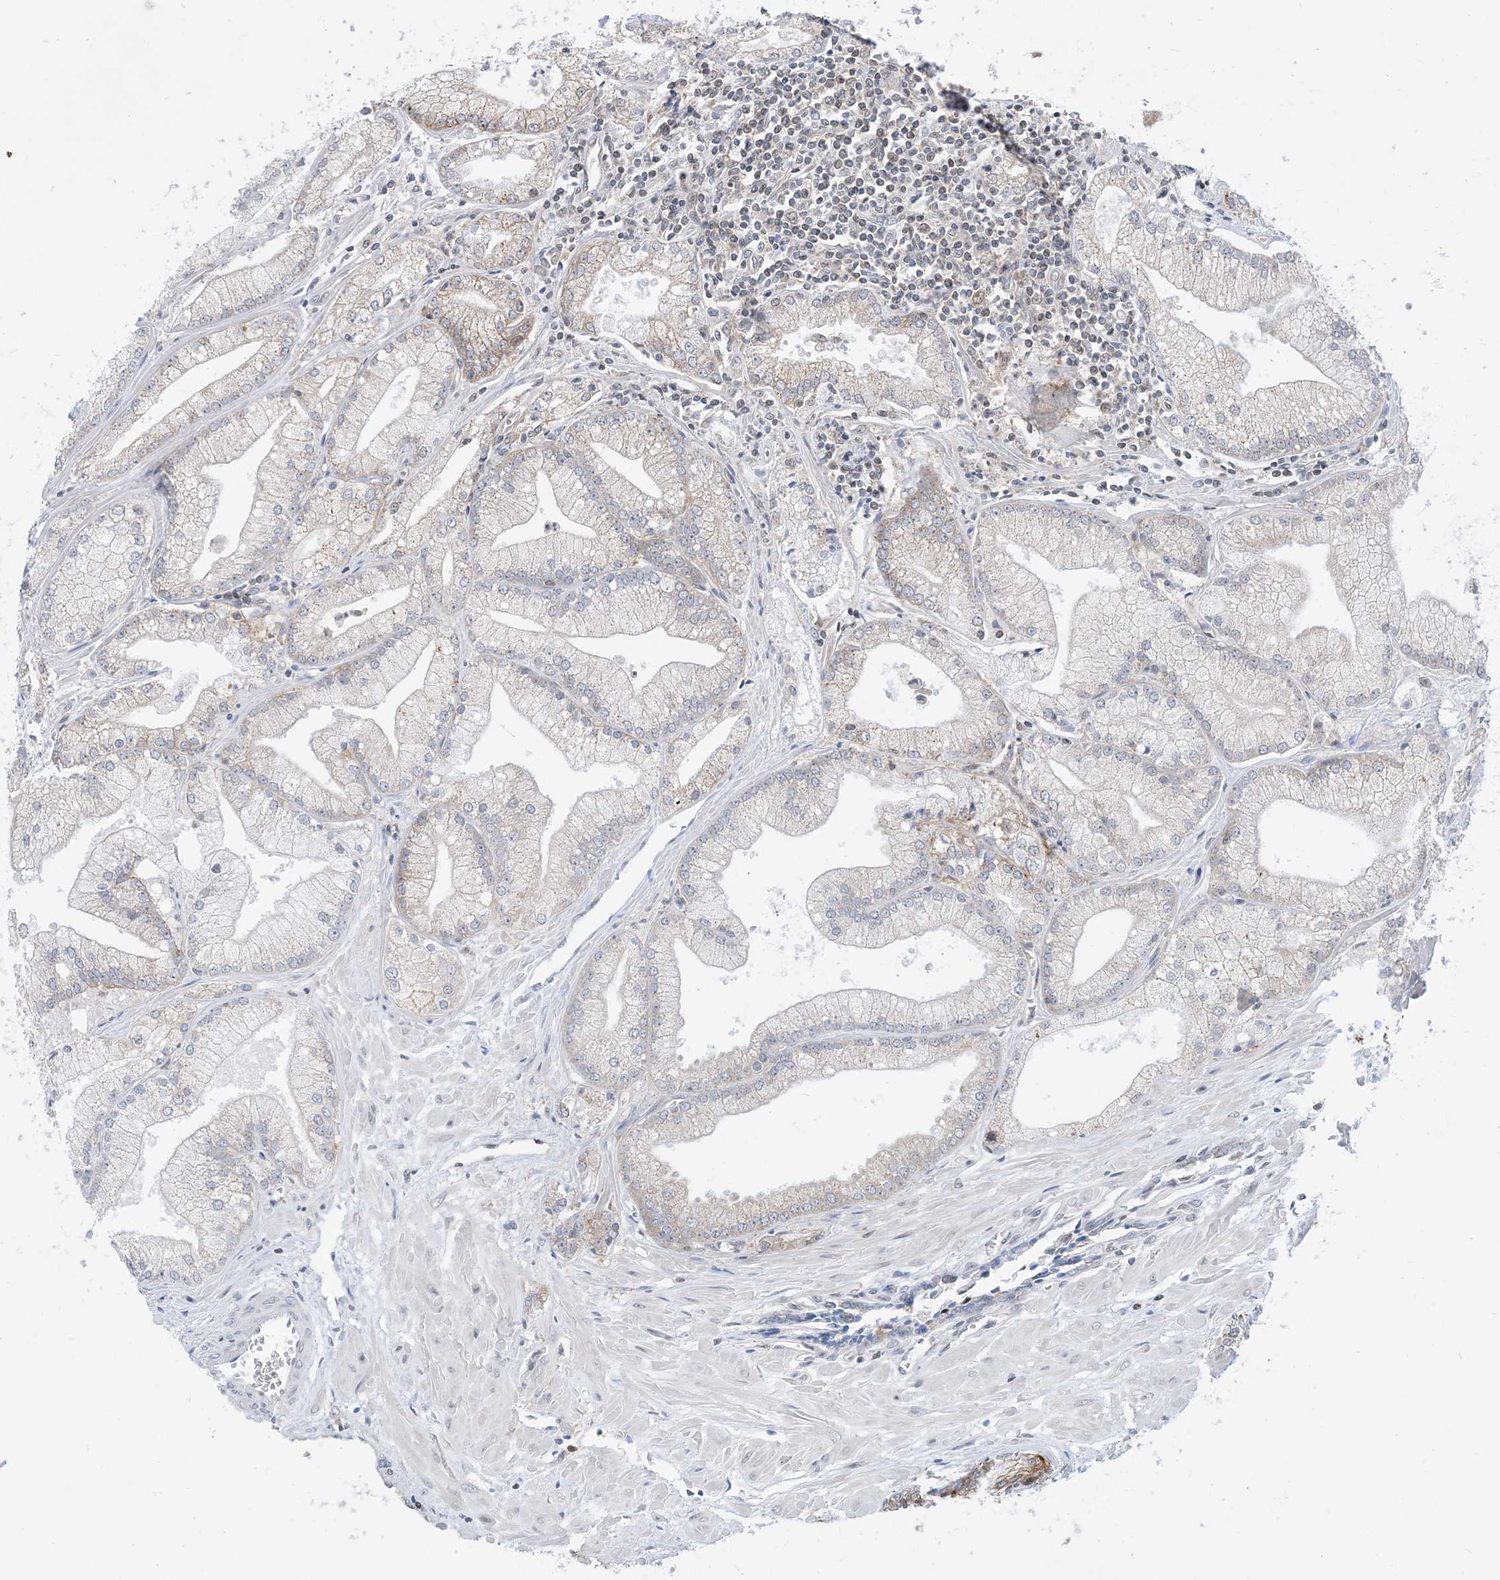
{"staining": {"intensity": "strong", "quantity": "<25%", "location": "cytoplasmic/membranous"}, "tissue": "prostate cancer", "cell_type": "Tumor cells", "image_type": "cancer", "snomed": [{"axis": "morphology", "description": "Adenocarcinoma, Low grade"}, {"axis": "topography", "description": "Prostate"}], "caption": "Protein staining shows strong cytoplasmic/membranous staining in approximately <25% of tumor cells in low-grade adenocarcinoma (prostate).", "gene": "CASP4", "patient": {"sex": "male", "age": 67}}